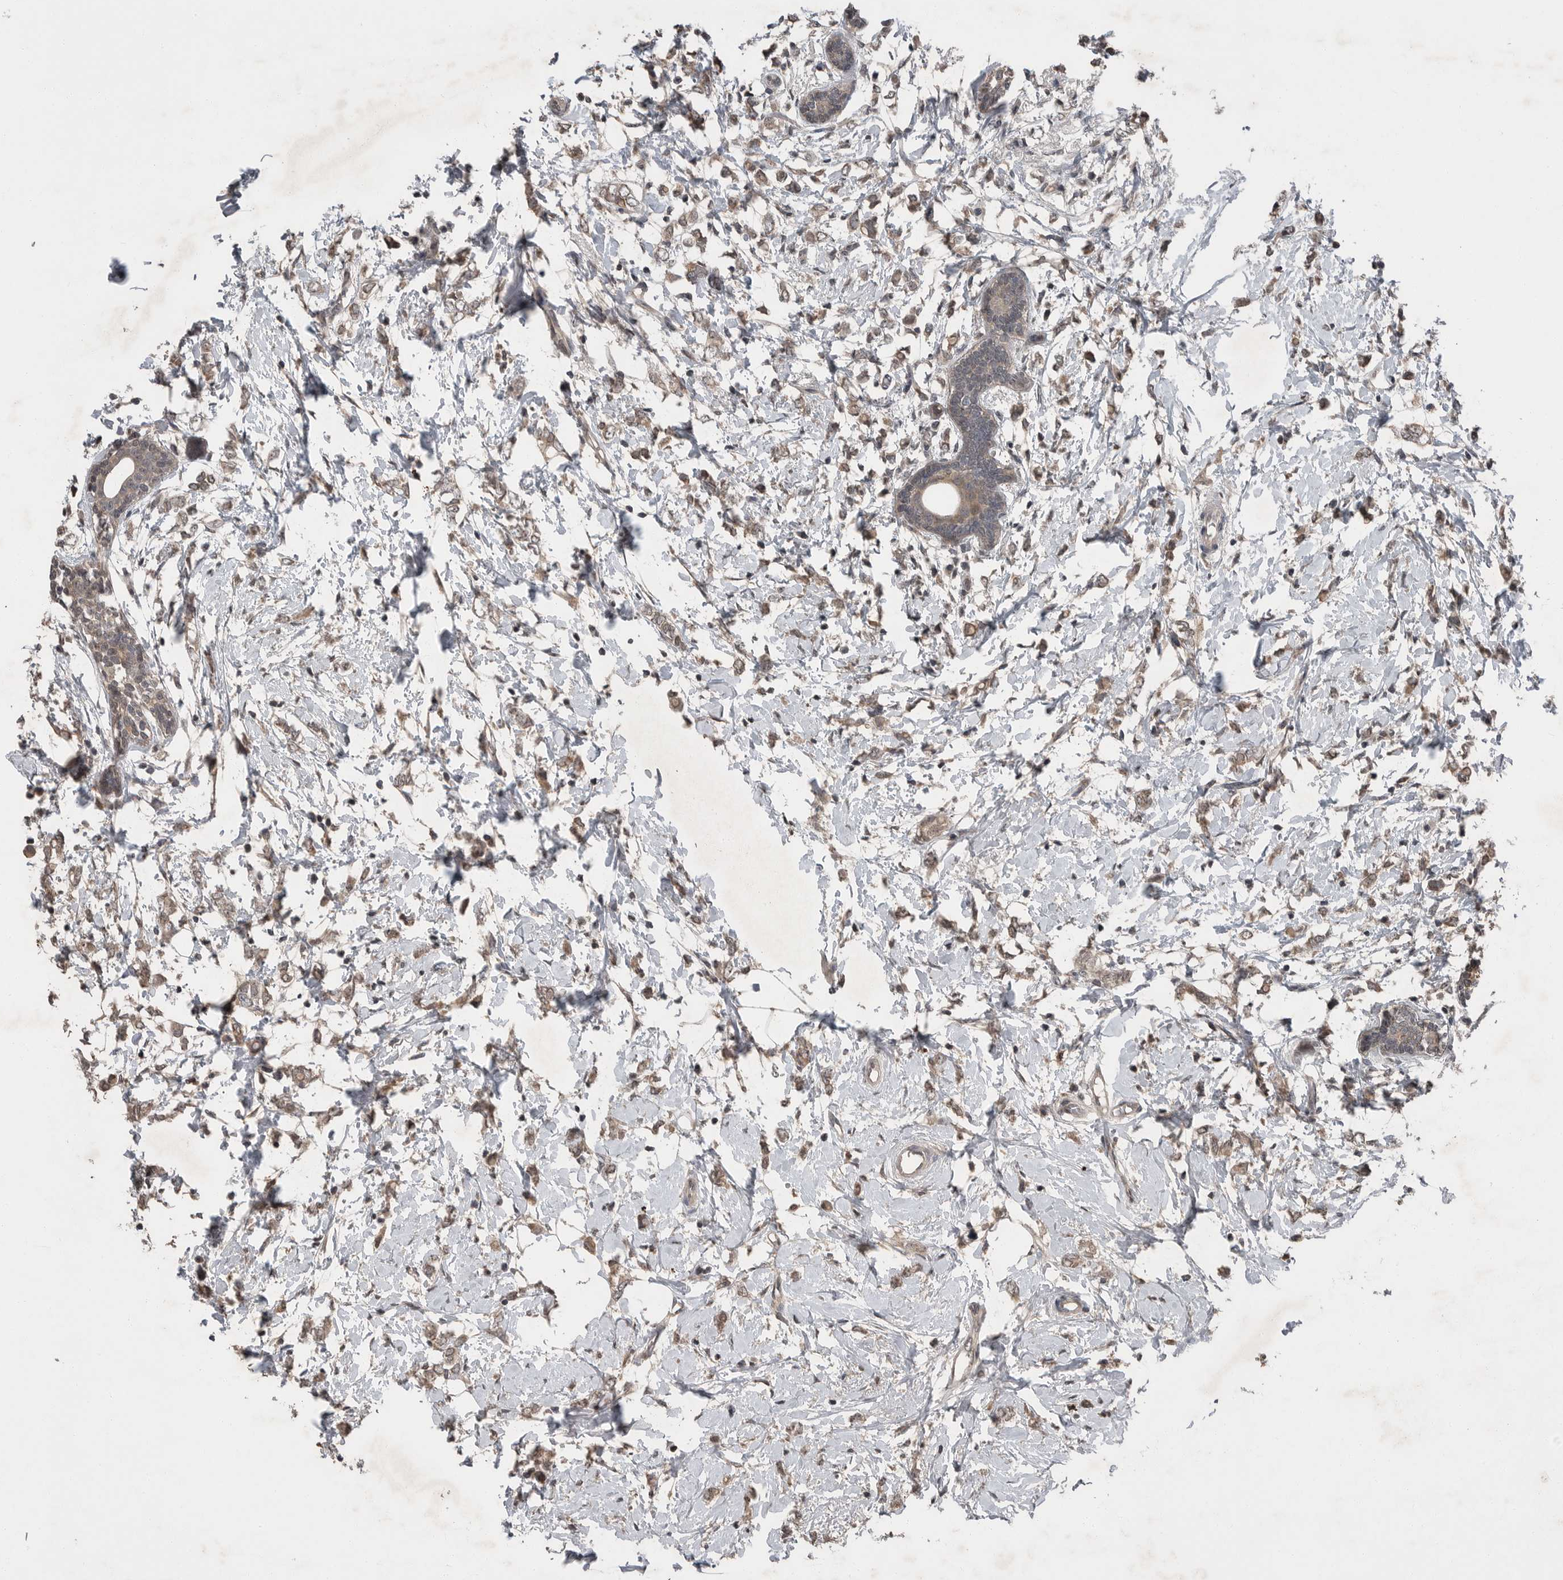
{"staining": {"intensity": "moderate", "quantity": ">75%", "location": "cytoplasmic/membranous"}, "tissue": "breast cancer", "cell_type": "Tumor cells", "image_type": "cancer", "snomed": [{"axis": "morphology", "description": "Normal tissue, NOS"}, {"axis": "morphology", "description": "Lobular carcinoma"}, {"axis": "topography", "description": "Breast"}], "caption": "Immunohistochemical staining of human breast lobular carcinoma demonstrates medium levels of moderate cytoplasmic/membranous expression in approximately >75% of tumor cells.", "gene": "SCP2", "patient": {"sex": "female", "age": 47}}